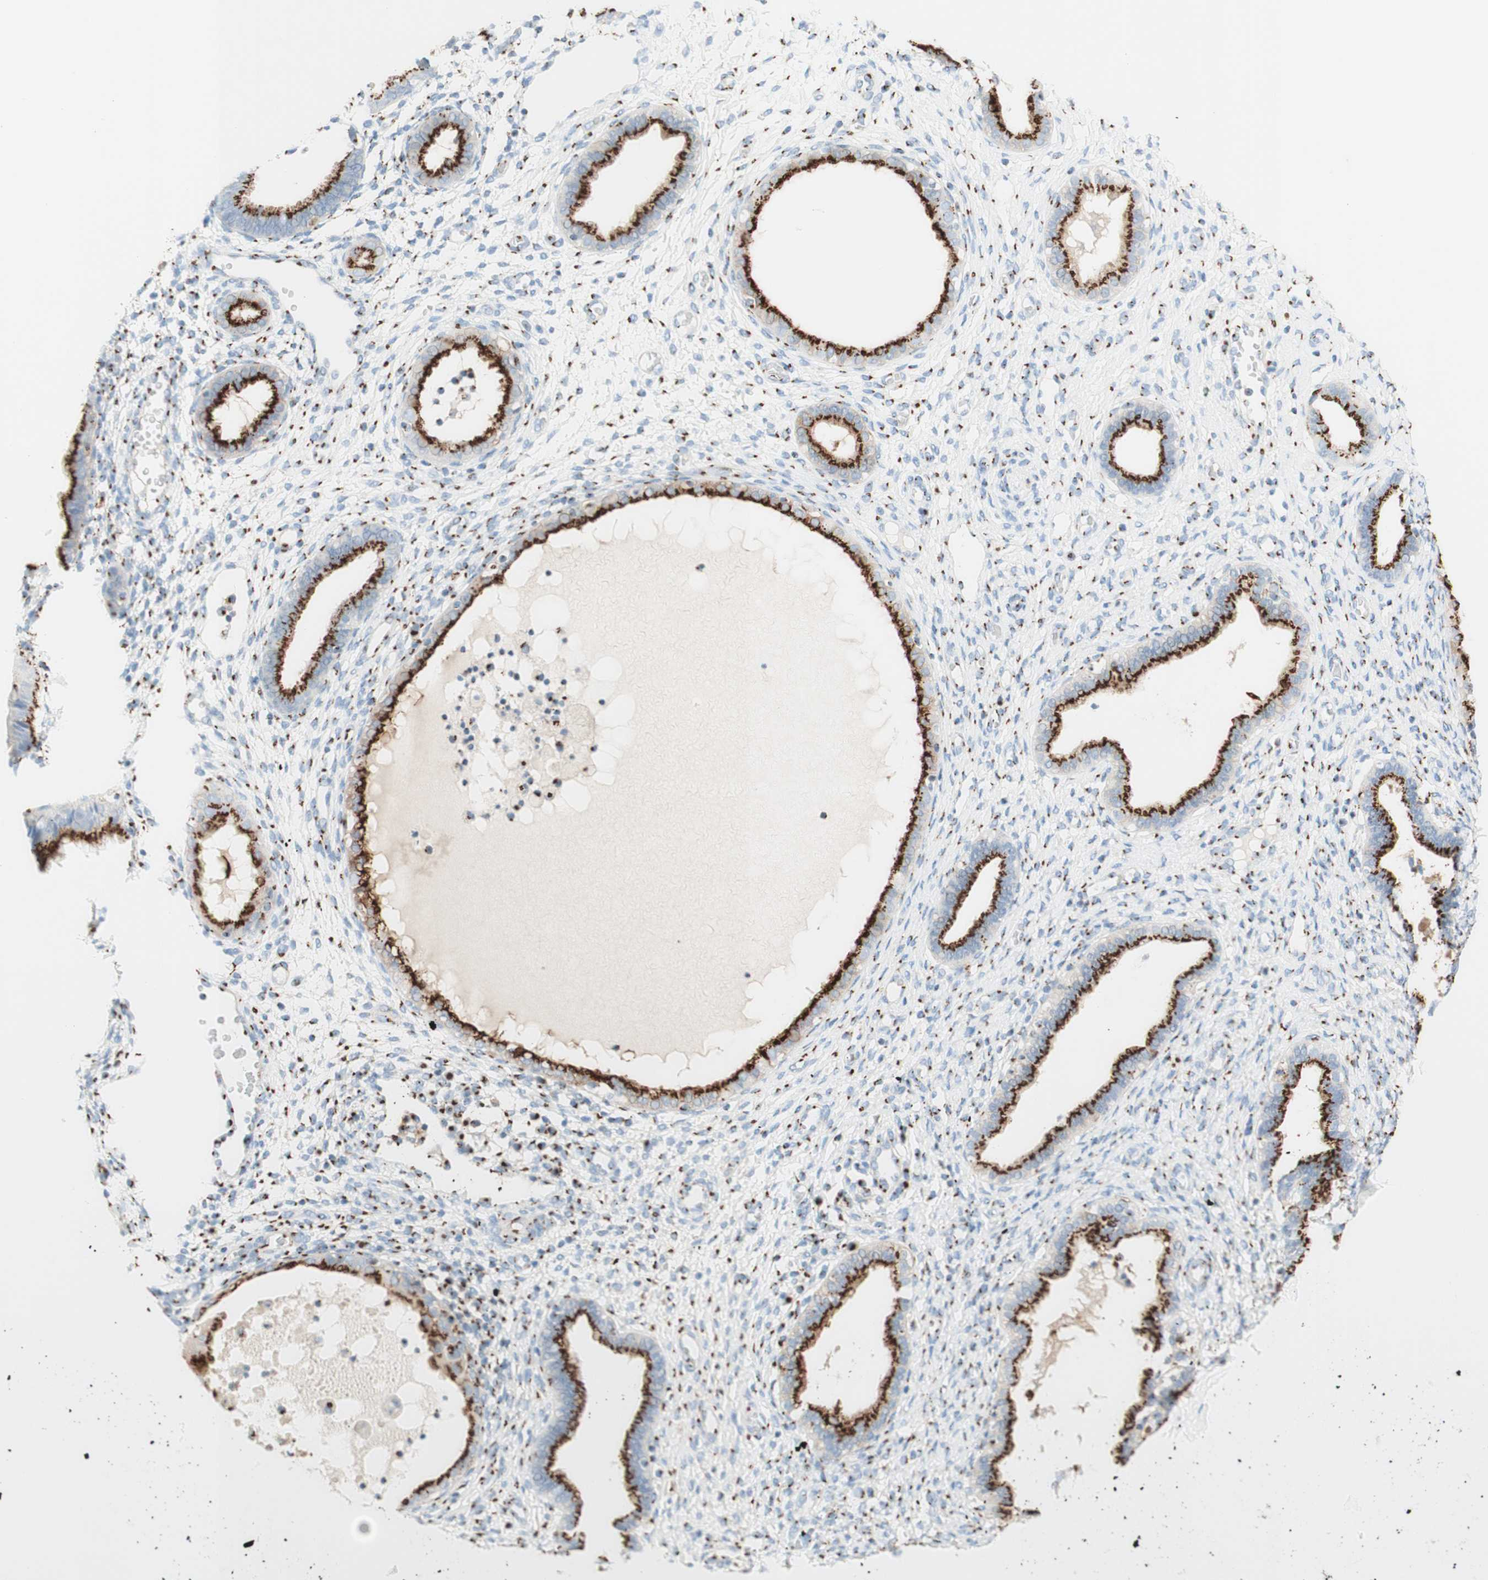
{"staining": {"intensity": "strong", "quantity": "25%-75%", "location": "cytoplasmic/membranous"}, "tissue": "endometrium", "cell_type": "Cells in endometrial stroma", "image_type": "normal", "snomed": [{"axis": "morphology", "description": "Normal tissue, NOS"}, {"axis": "topography", "description": "Endometrium"}], "caption": "Immunohistochemistry (IHC) (DAB) staining of normal endometrium demonstrates strong cytoplasmic/membranous protein expression in about 25%-75% of cells in endometrial stroma. (IHC, brightfield microscopy, high magnification).", "gene": "GOLGB1", "patient": {"sex": "female", "age": 61}}